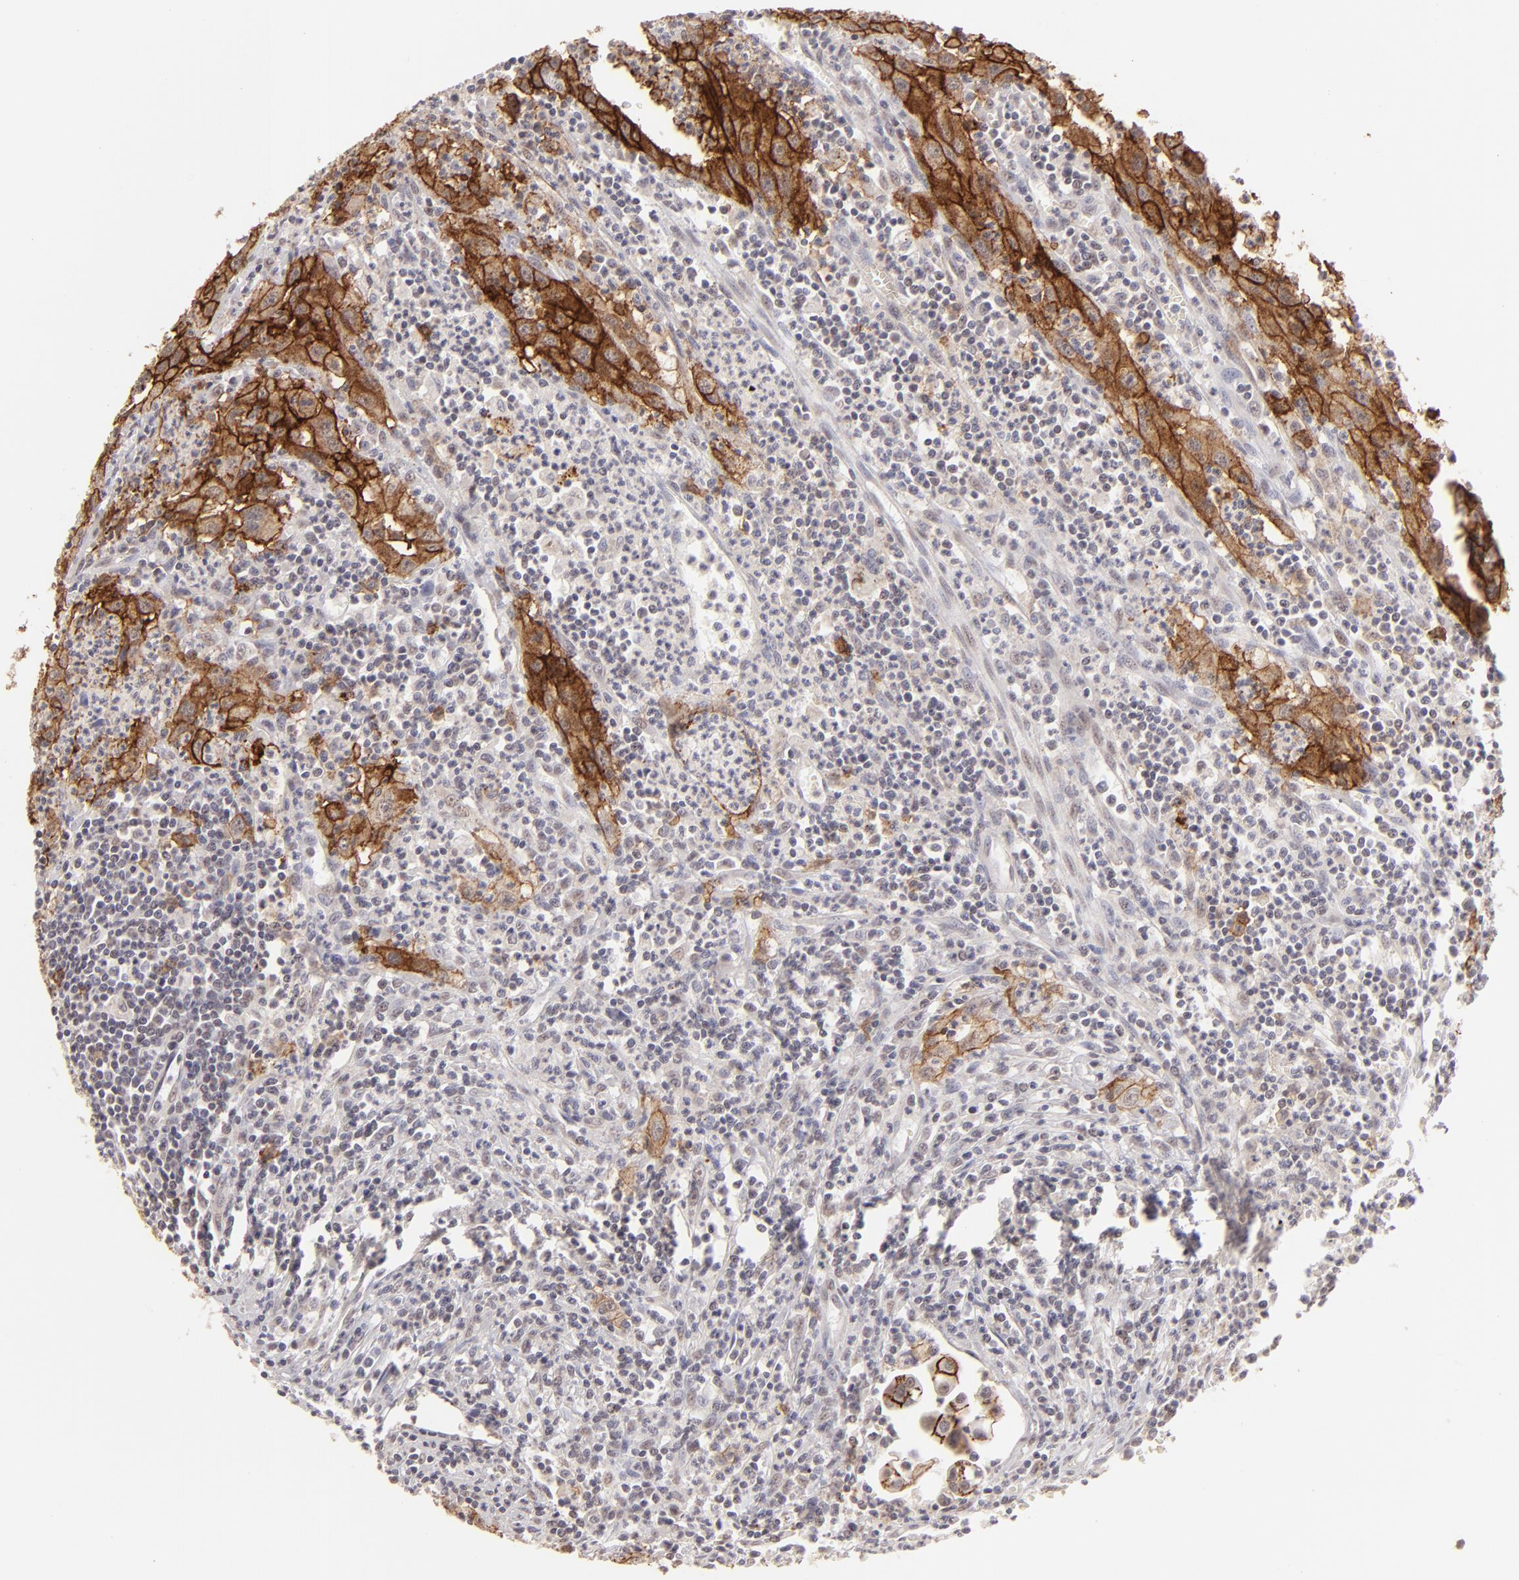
{"staining": {"intensity": "strong", "quantity": ">75%", "location": "cytoplasmic/membranous"}, "tissue": "urothelial cancer", "cell_type": "Tumor cells", "image_type": "cancer", "snomed": [{"axis": "morphology", "description": "Urothelial carcinoma, High grade"}, {"axis": "topography", "description": "Urinary bladder"}], "caption": "Immunohistochemistry (IHC) of human urothelial cancer exhibits high levels of strong cytoplasmic/membranous staining in about >75% of tumor cells.", "gene": "CLDN1", "patient": {"sex": "male", "age": 66}}